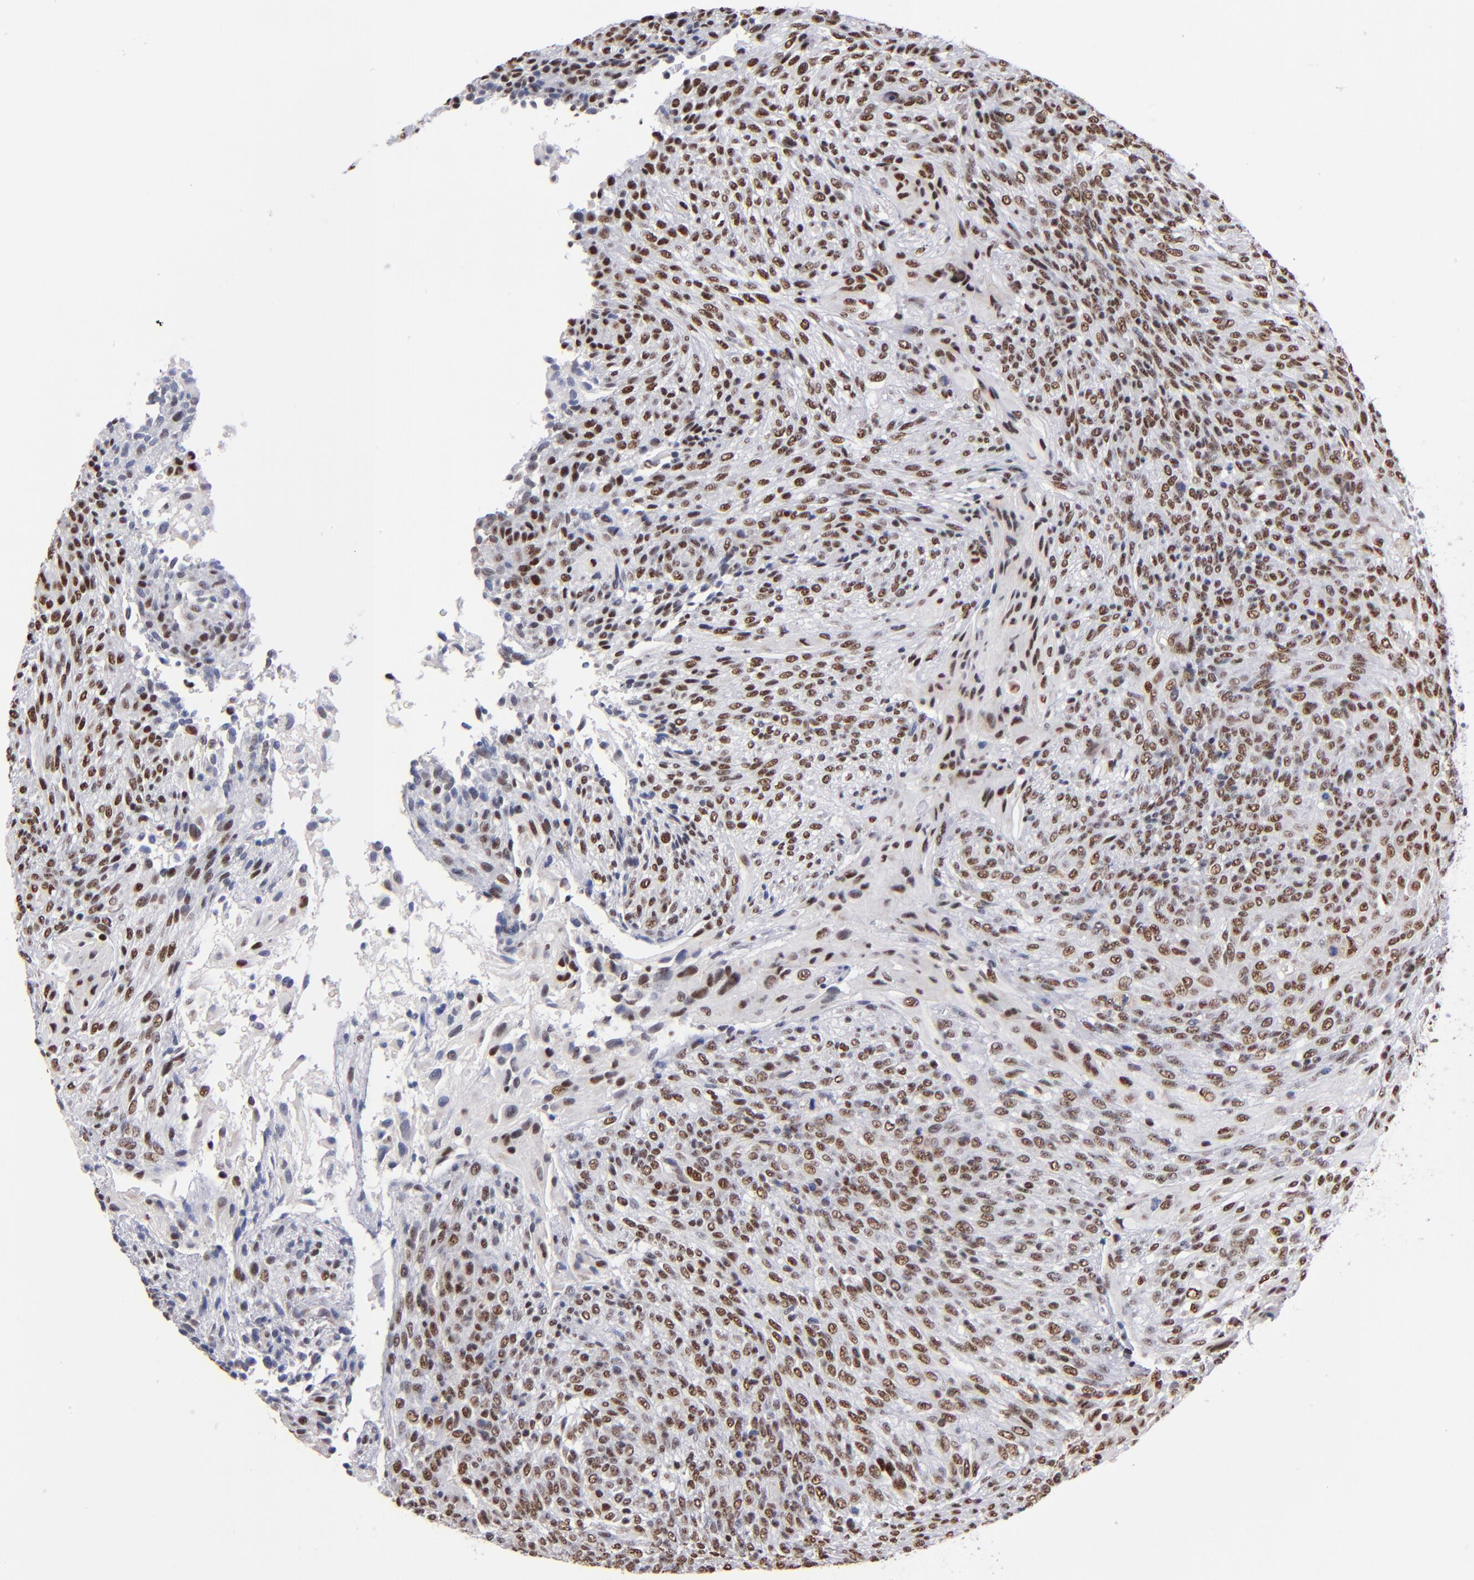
{"staining": {"intensity": "strong", "quantity": ">75%", "location": "nuclear"}, "tissue": "glioma", "cell_type": "Tumor cells", "image_type": "cancer", "snomed": [{"axis": "morphology", "description": "Glioma, malignant, High grade"}, {"axis": "topography", "description": "Cerebral cortex"}], "caption": "A brown stain labels strong nuclear expression of a protein in glioma tumor cells.", "gene": "MN1", "patient": {"sex": "female", "age": 55}}